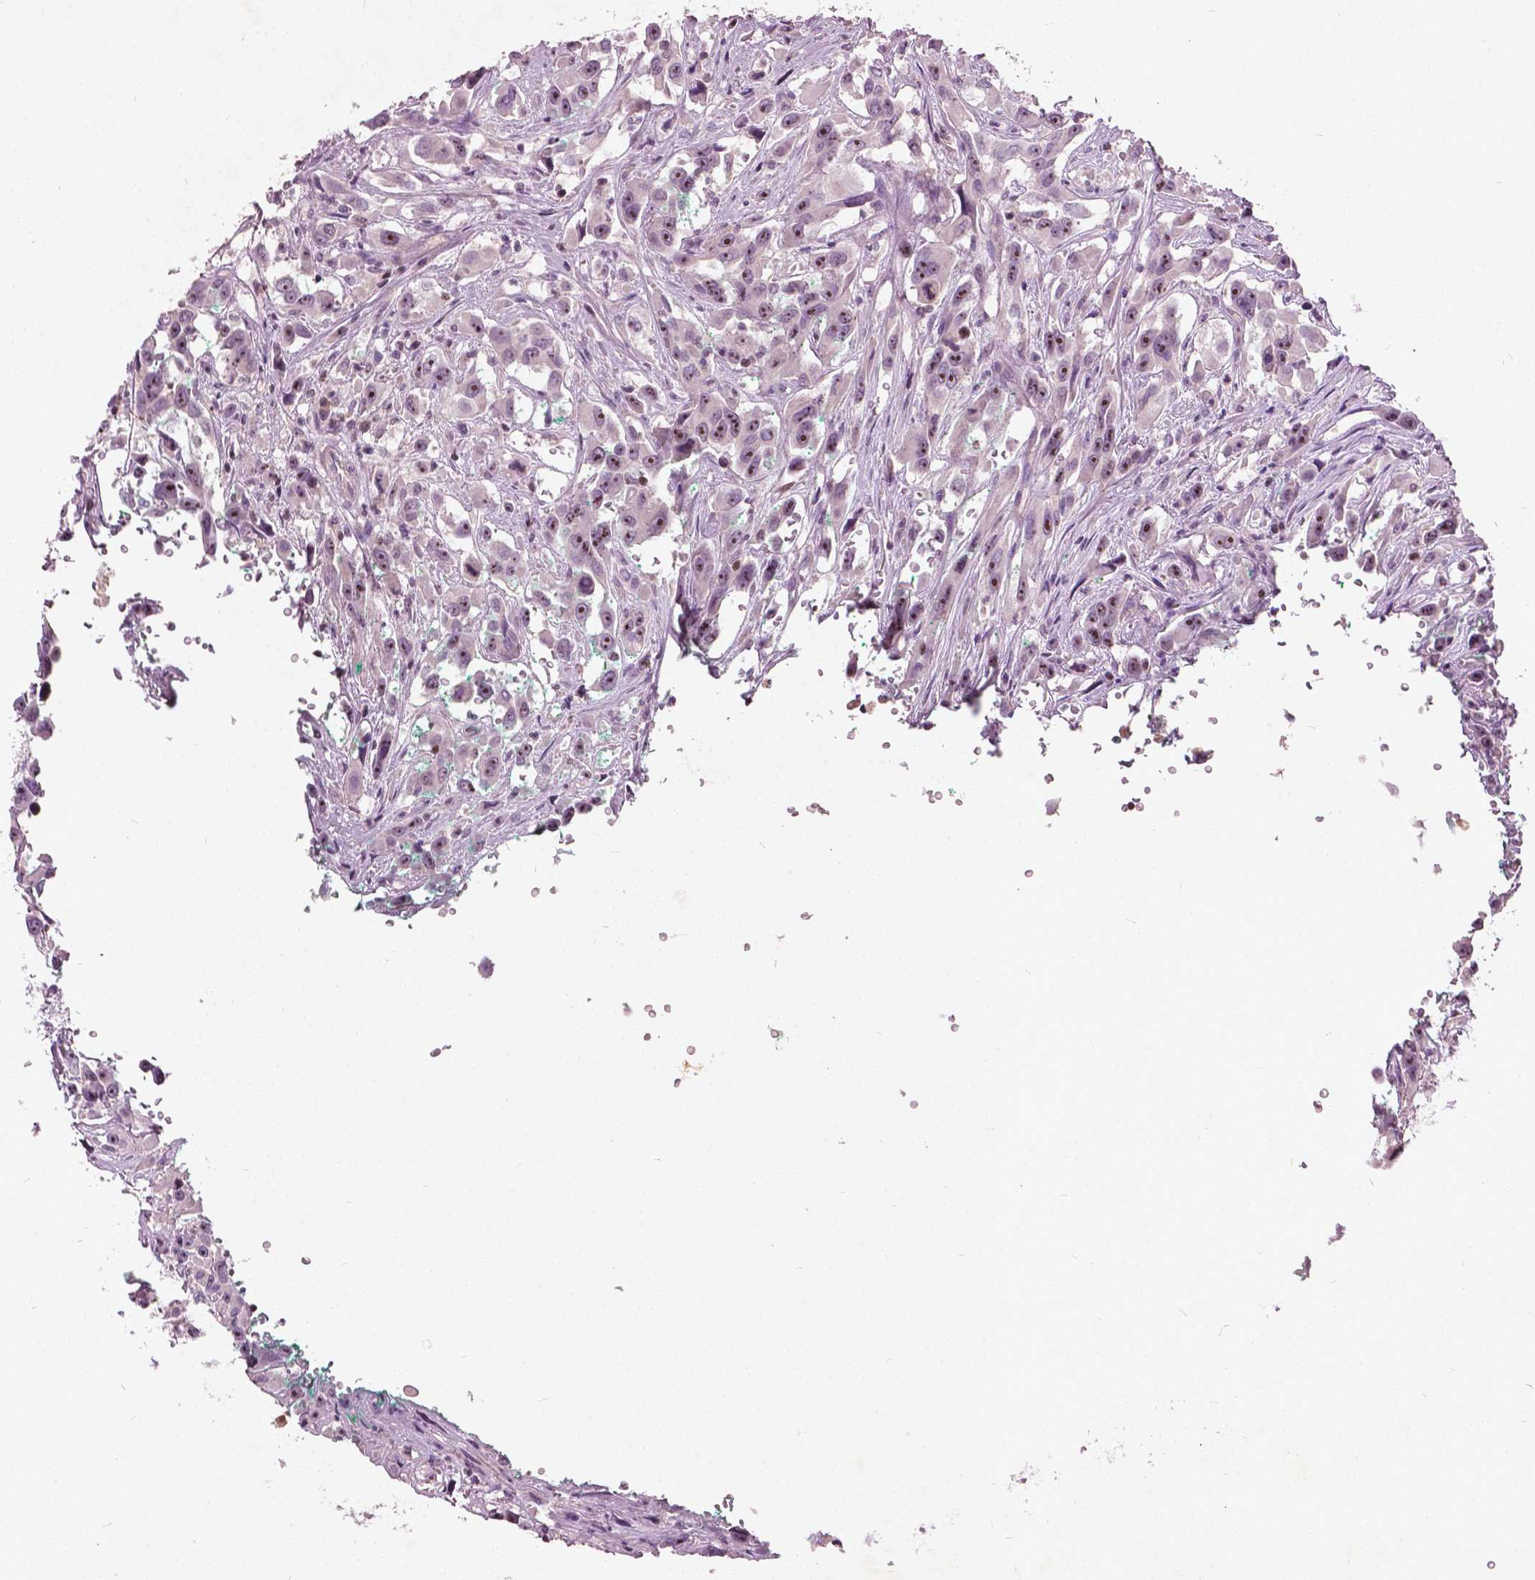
{"staining": {"intensity": "moderate", "quantity": ">75%", "location": "nuclear"}, "tissue": "urothelial cancer", "cell_type": "Tumor cells", "image_type": "cancer", "snomed": [{"axis": "morphology", "description": "Urothelial carcinoma, High grade"}, {"axis": "topography", "description": "Urinary bladder"}], "caption": "There is medium levels of moderate nuclear positivity in tumor cells of urothelial cancer, as demonstrated by immunohistochemical staining (brown color).", "gene": "ODF3L2", "patient": {"sex": "male", "age": 53}}